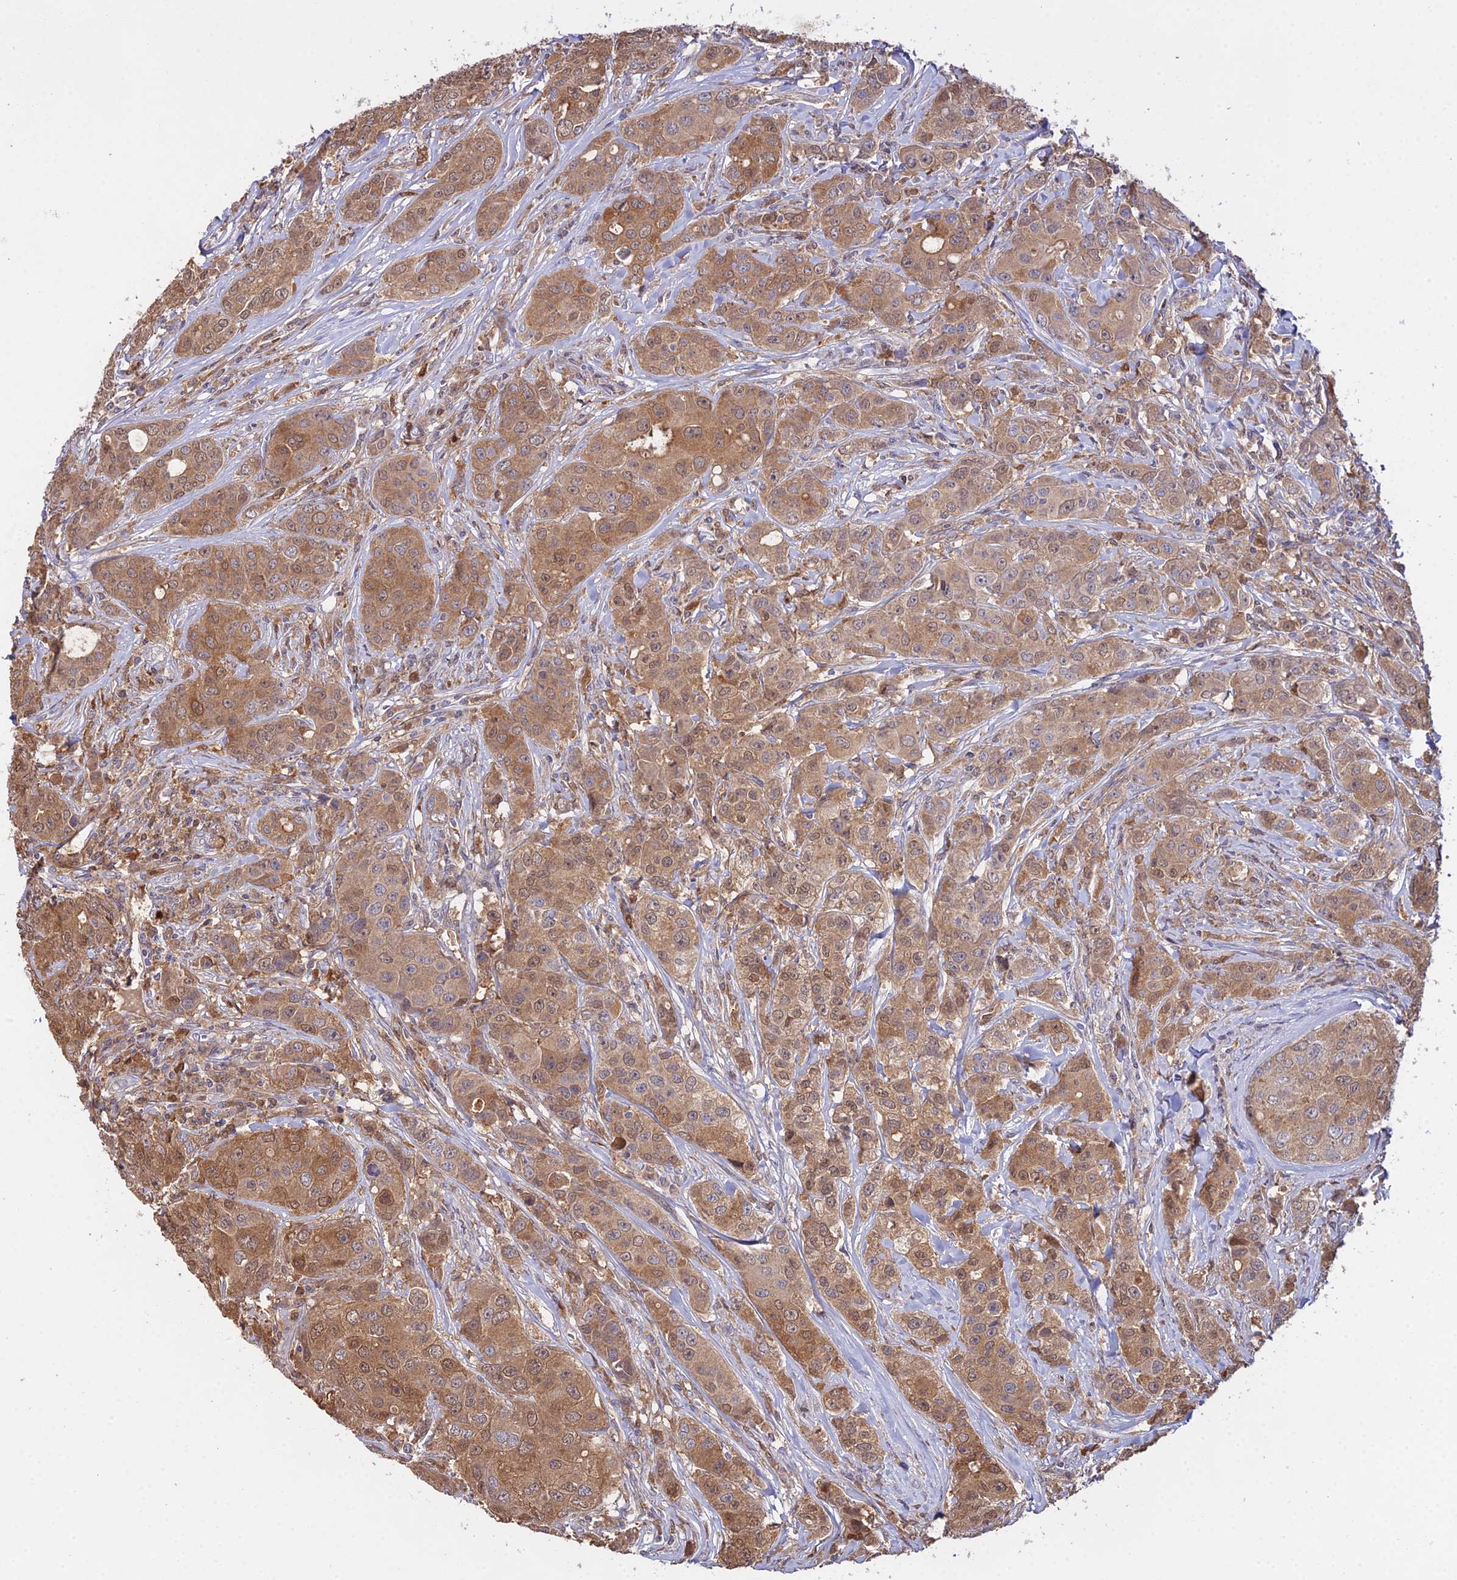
{"staining": {"intensity": "moderate", "quantity": ">75%", "location": "cytoplasmic/membranous"}, "tissue": "breast cancer", "cell_type": "Tumor cells", "image_type": "cancer", "snomed": [{"axis": "morphology", "description": "Duct carcinoma"}, {"axis": "topography", "description": "Breast"}], "caption": "Moderate cytoplasmic/membranous protein expression is identified in approximately >75% of tumor cells in breast cancer (infiltrating ductal carcinoma).", "gene": "FBP1", "patient": {"sex": "female", "age": 43}}